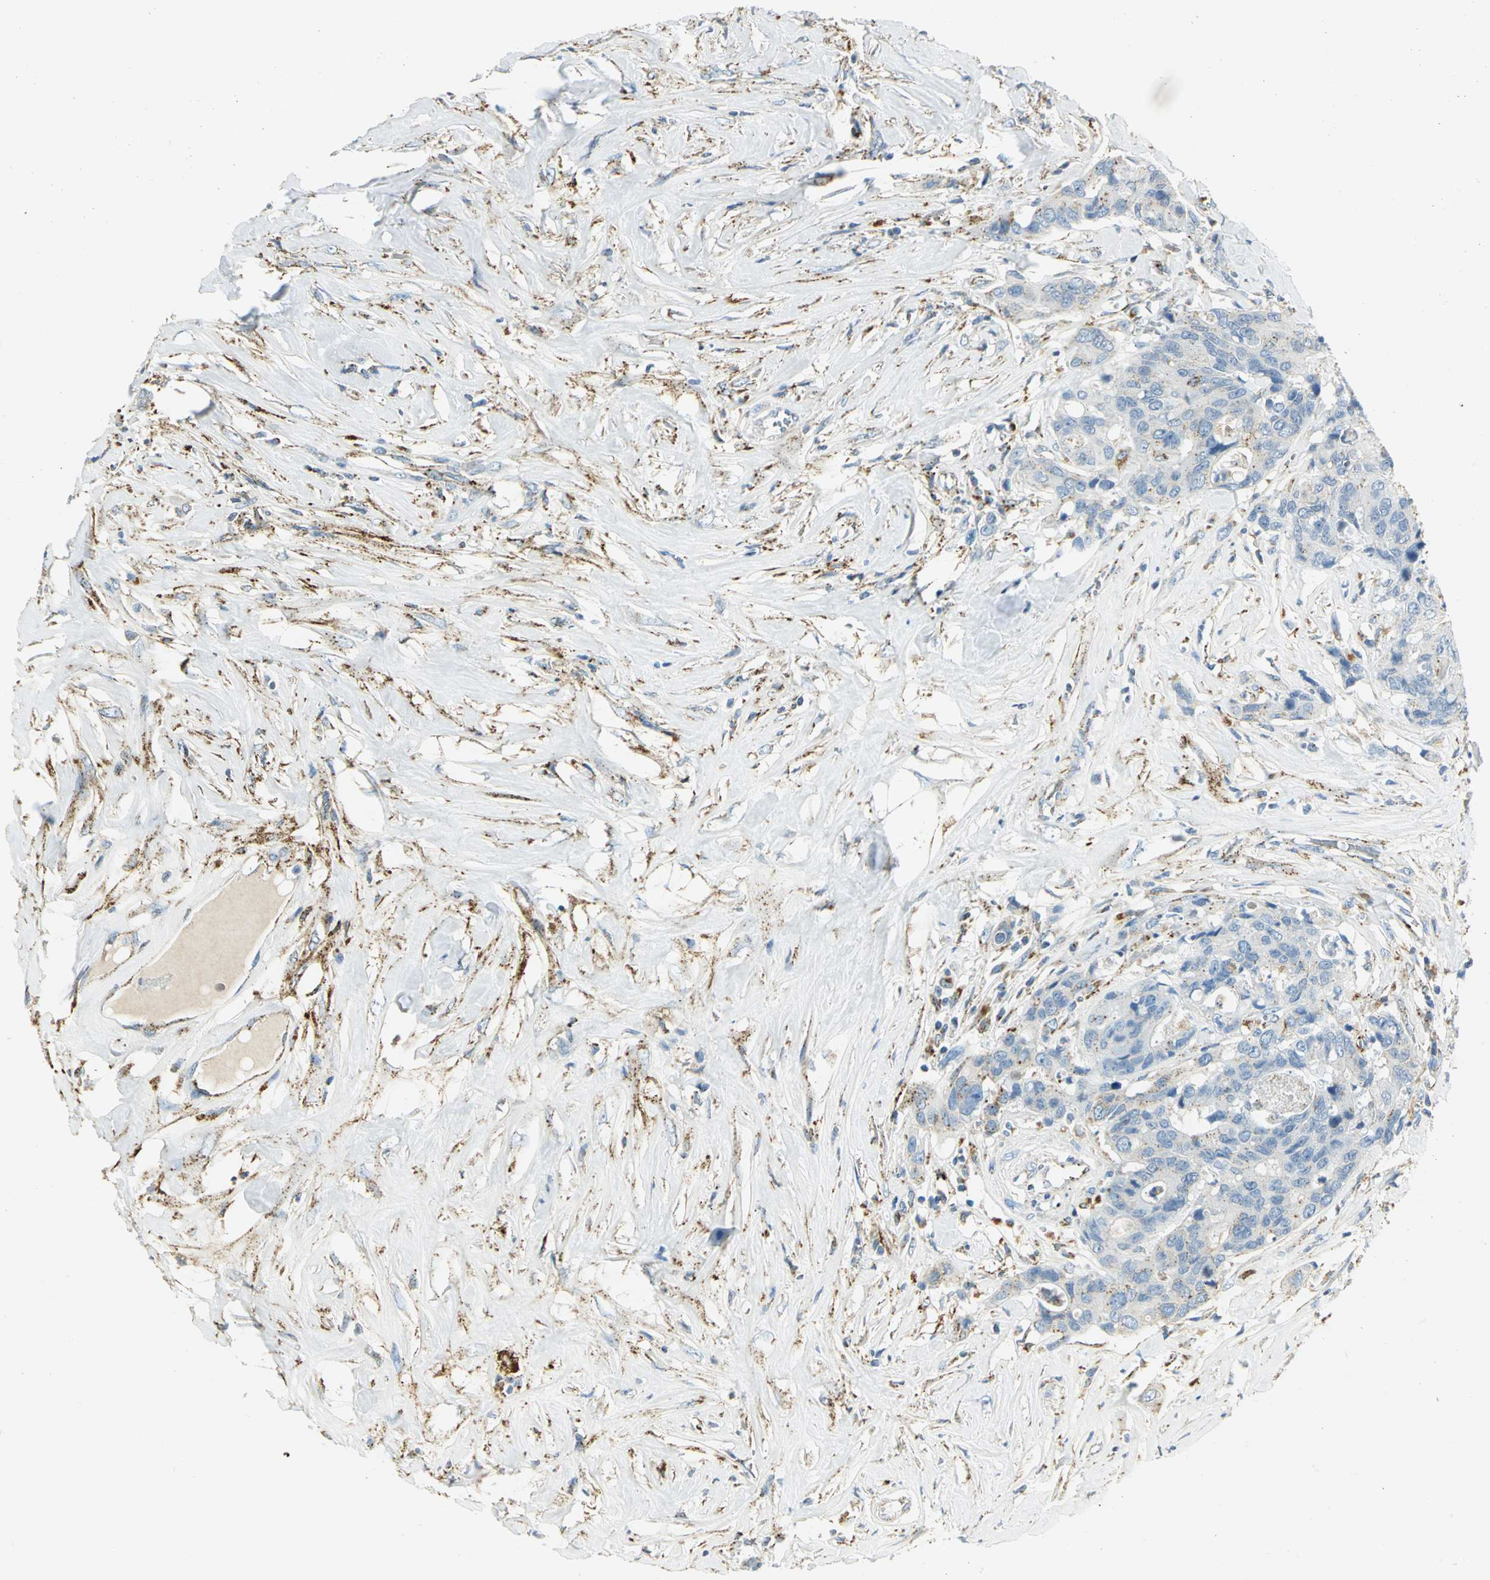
{"staining": {"intensity": "strong", "quantity": "<25%", "location": "cytoplasmic/membranous"}, "tissue": "colorectal cancer", "cell_type": "Tumor cells", "image_type": "cancer", "snomed": [{"axis": "morphology", "description": "Adenocarcinoma, NOS"}, {"axis": "topography", "description": "Rectum"}], "caption": "Colorectal cancer (adenocarcinoma) stained with a protein marker reveals strong staining in tumor cells.", "gene": "ARSA", "patient": {"sex": "male", "age": 55}}